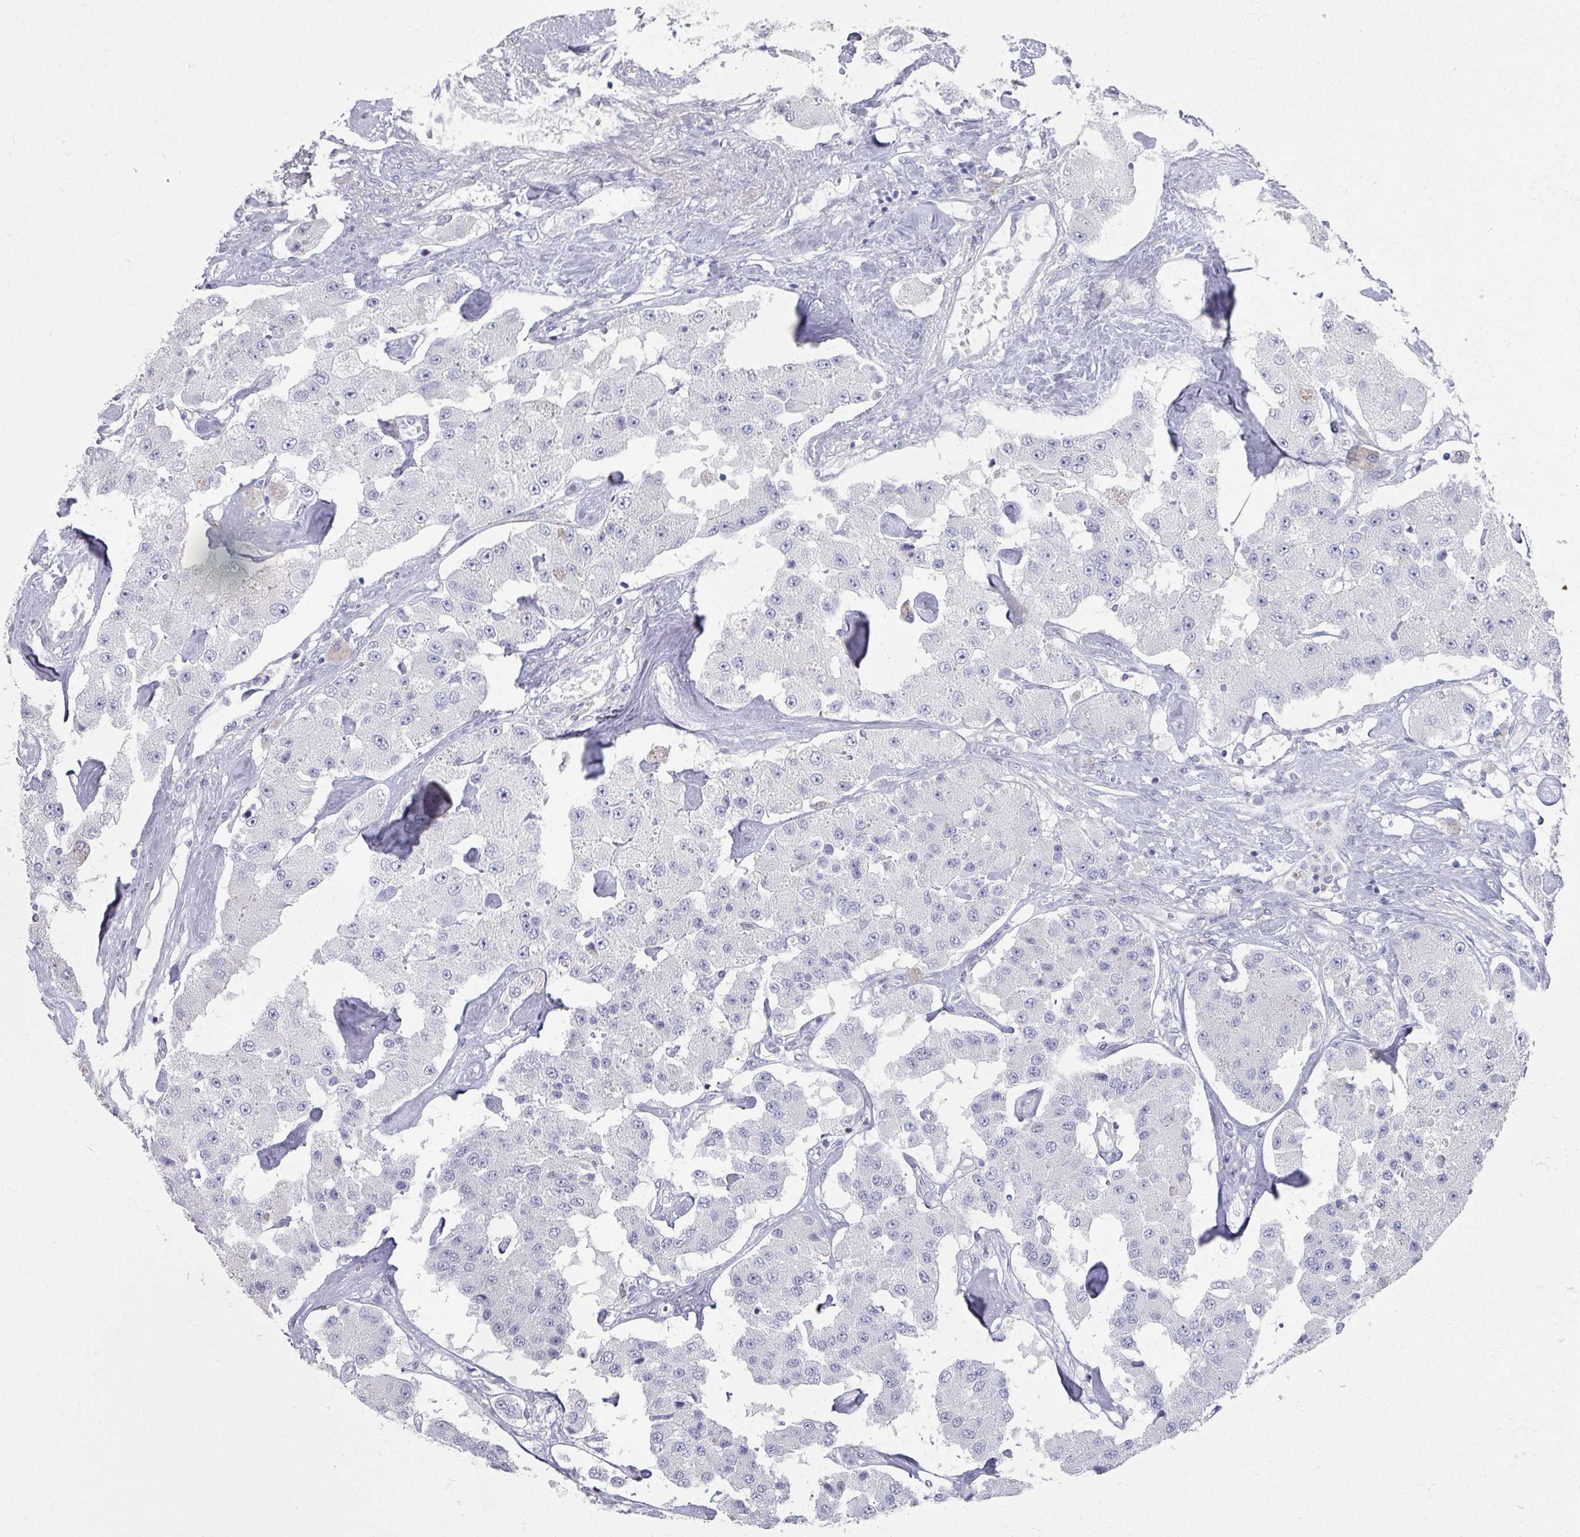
{"staining": {"intensity": "negative", "quantity": "none", "location": "none"}, "tissue": "carcinoid", "cell_type": "Tumor cells", "image_type": "cancer", "snomed": [{"axis": "morphology", "description": "Carcinoid, malignant, NOS"}, {"axis": "topography", "description": "Pancreas"}], "caption": "Tumor cells are negative for brown protein staining in carcinoid (malignant).", "gene": "OMG", "patient": {"sex": "male", "age": 41}}